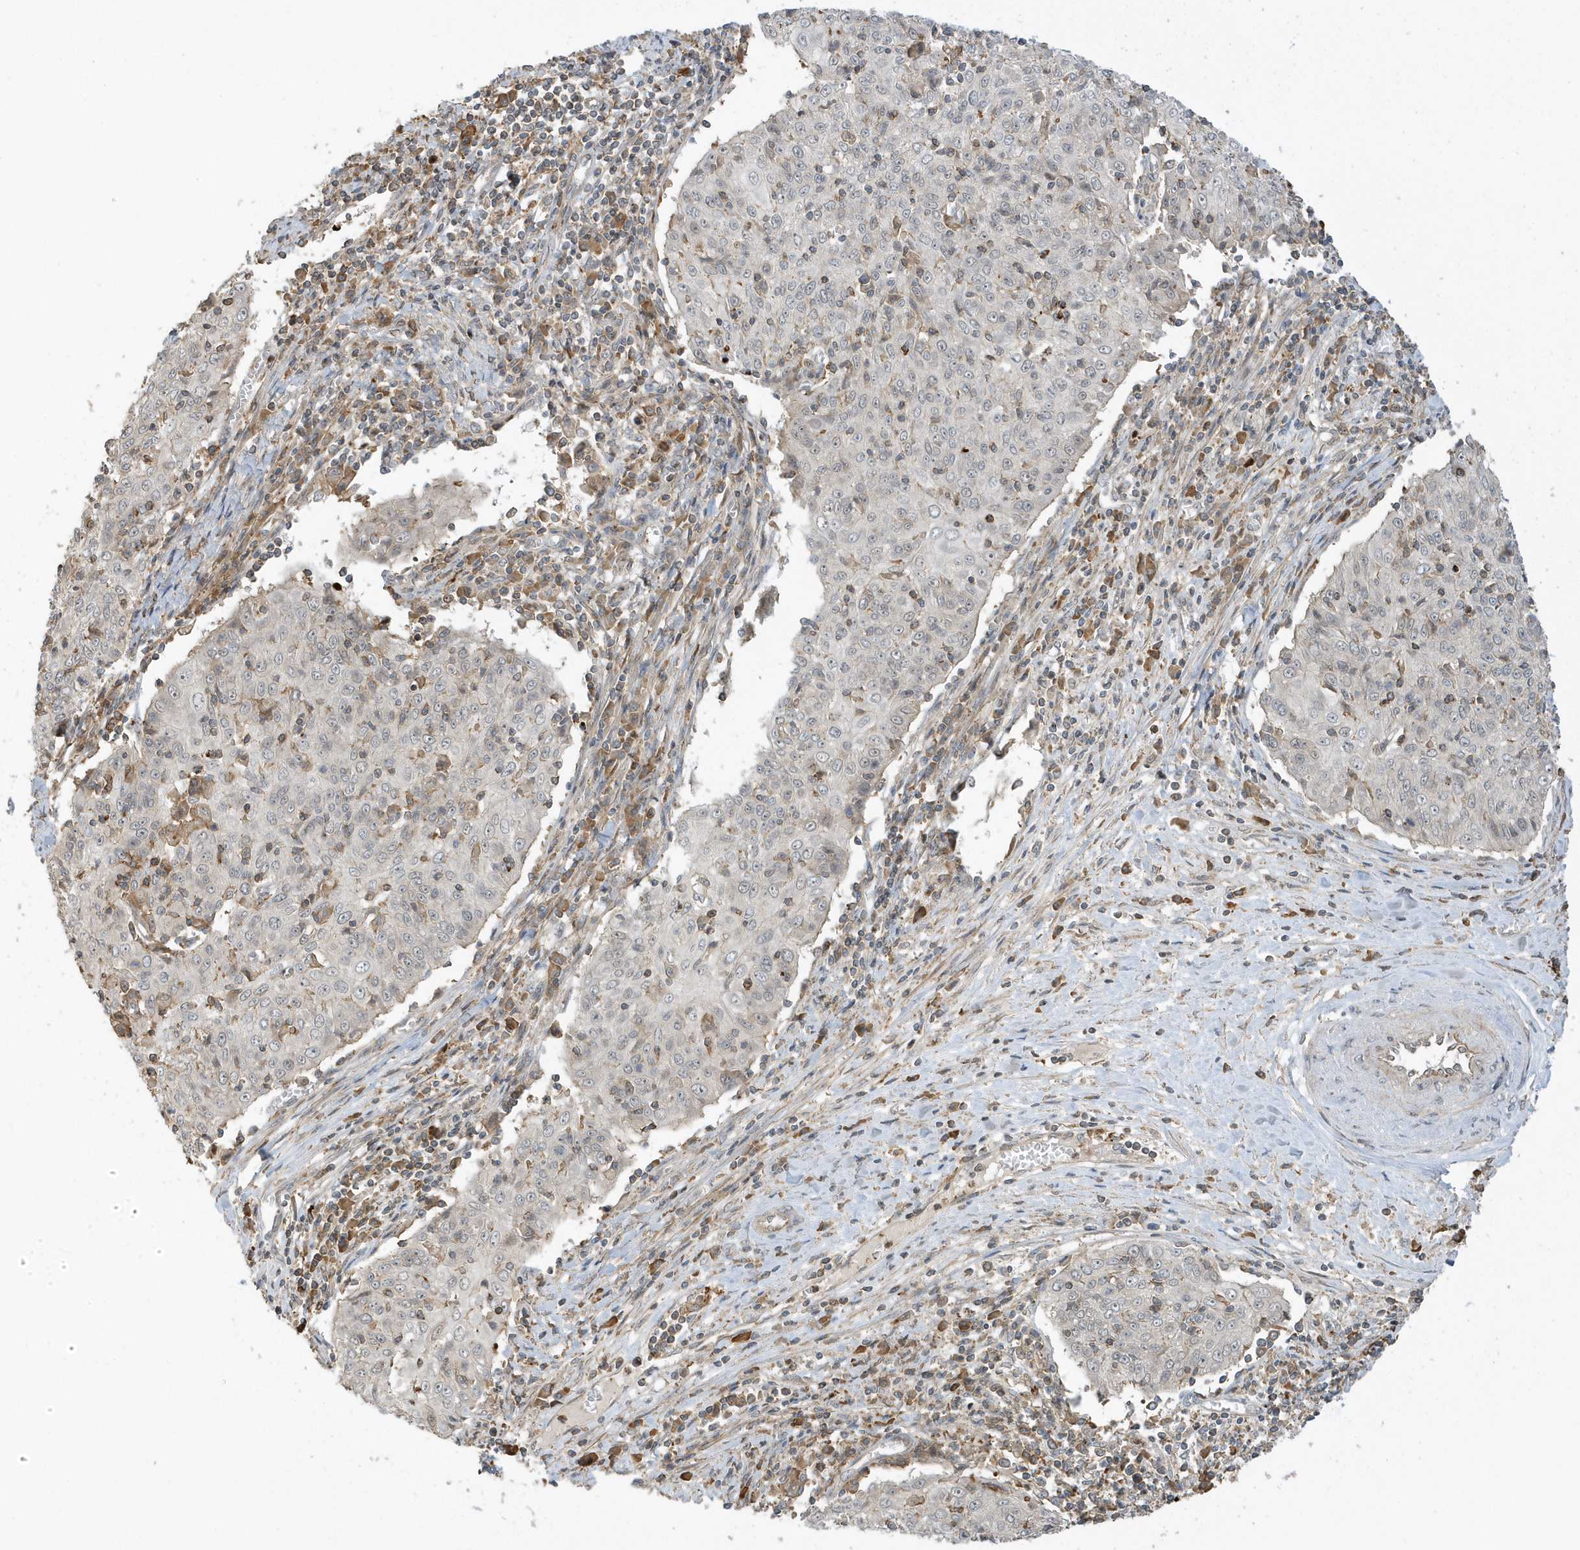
{"staining": {"intensity": "negative", "quantity": "none", "location": "none"}, "tissue": "cervical cancer", "cell_type": "Tumor cells", "image_type": "cancer", "snomed": [{"axis": "morphology", "description": "Squamous cell carcinoma, NOS"}, {"axis": "topography", "description": "Cervix"}], "caption": "Immunohistochemistry (IHC) photomicrograph of human cervical squamous cell carcinoma stained for a protein (brown), which exhibits no staining in tumor cells.", "gene": "ZBTB8A", "patient": {"sex": "female", "age": 48}}